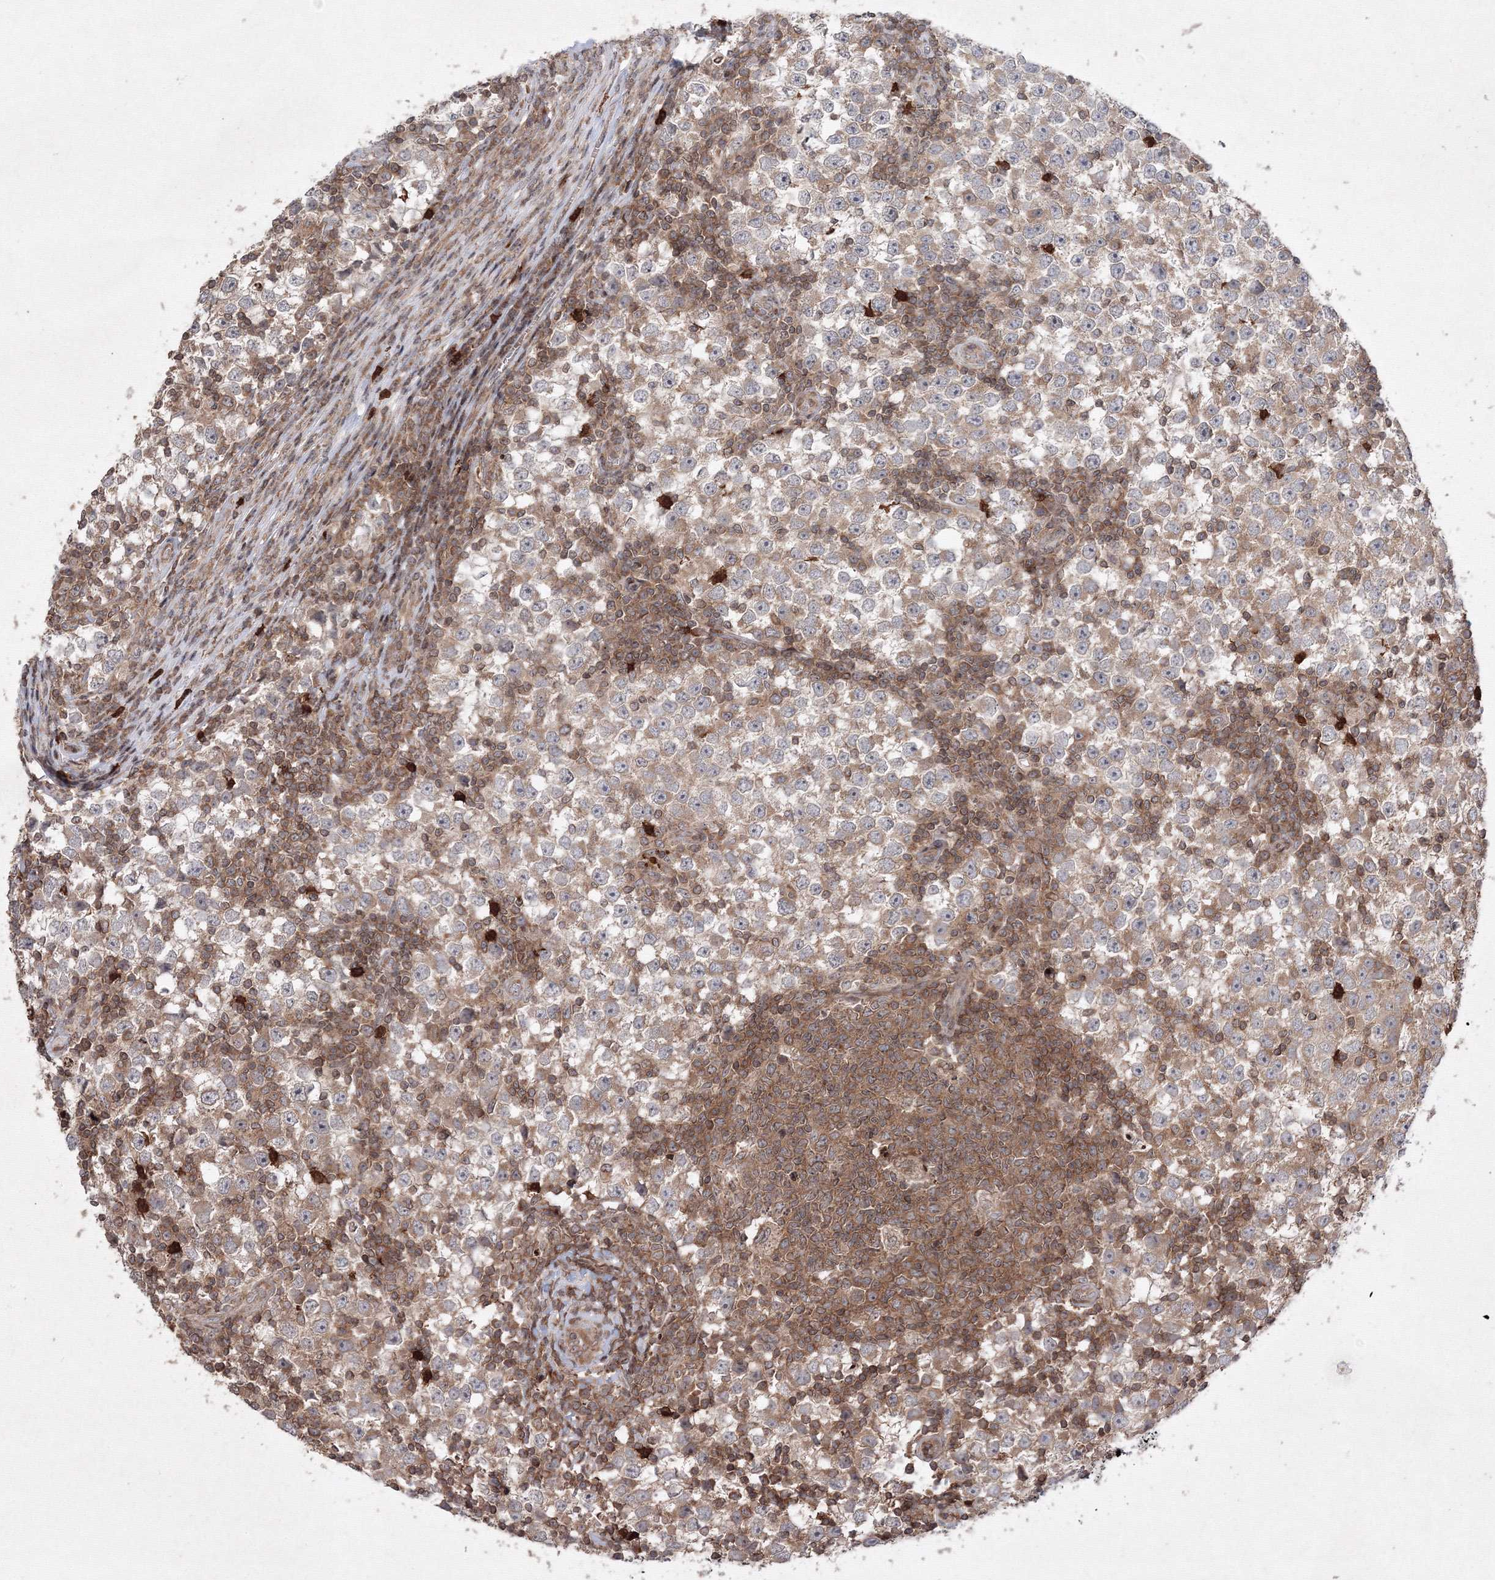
{"staining": {"intensity": "weak", "quantity": ">75%", "location": "cytoplasmic/membranous"}, "tissue": "testis cancer", "cell_type": "Tumor cells", "image_type": "cancer", "snomed": [{"axis": "morphology", "description": "Seminoma, NOS"}, {"axis": "topography", "description": "Testis"}], "caption": "Immunohistochemical staining of testis cancer (seminoma) displays low levels of weak cytoplasmic/membranous staining in approximately >75% of tumor cells.", "gene": "MKRN2", "patient": {"sex": "male", "age": 65}}